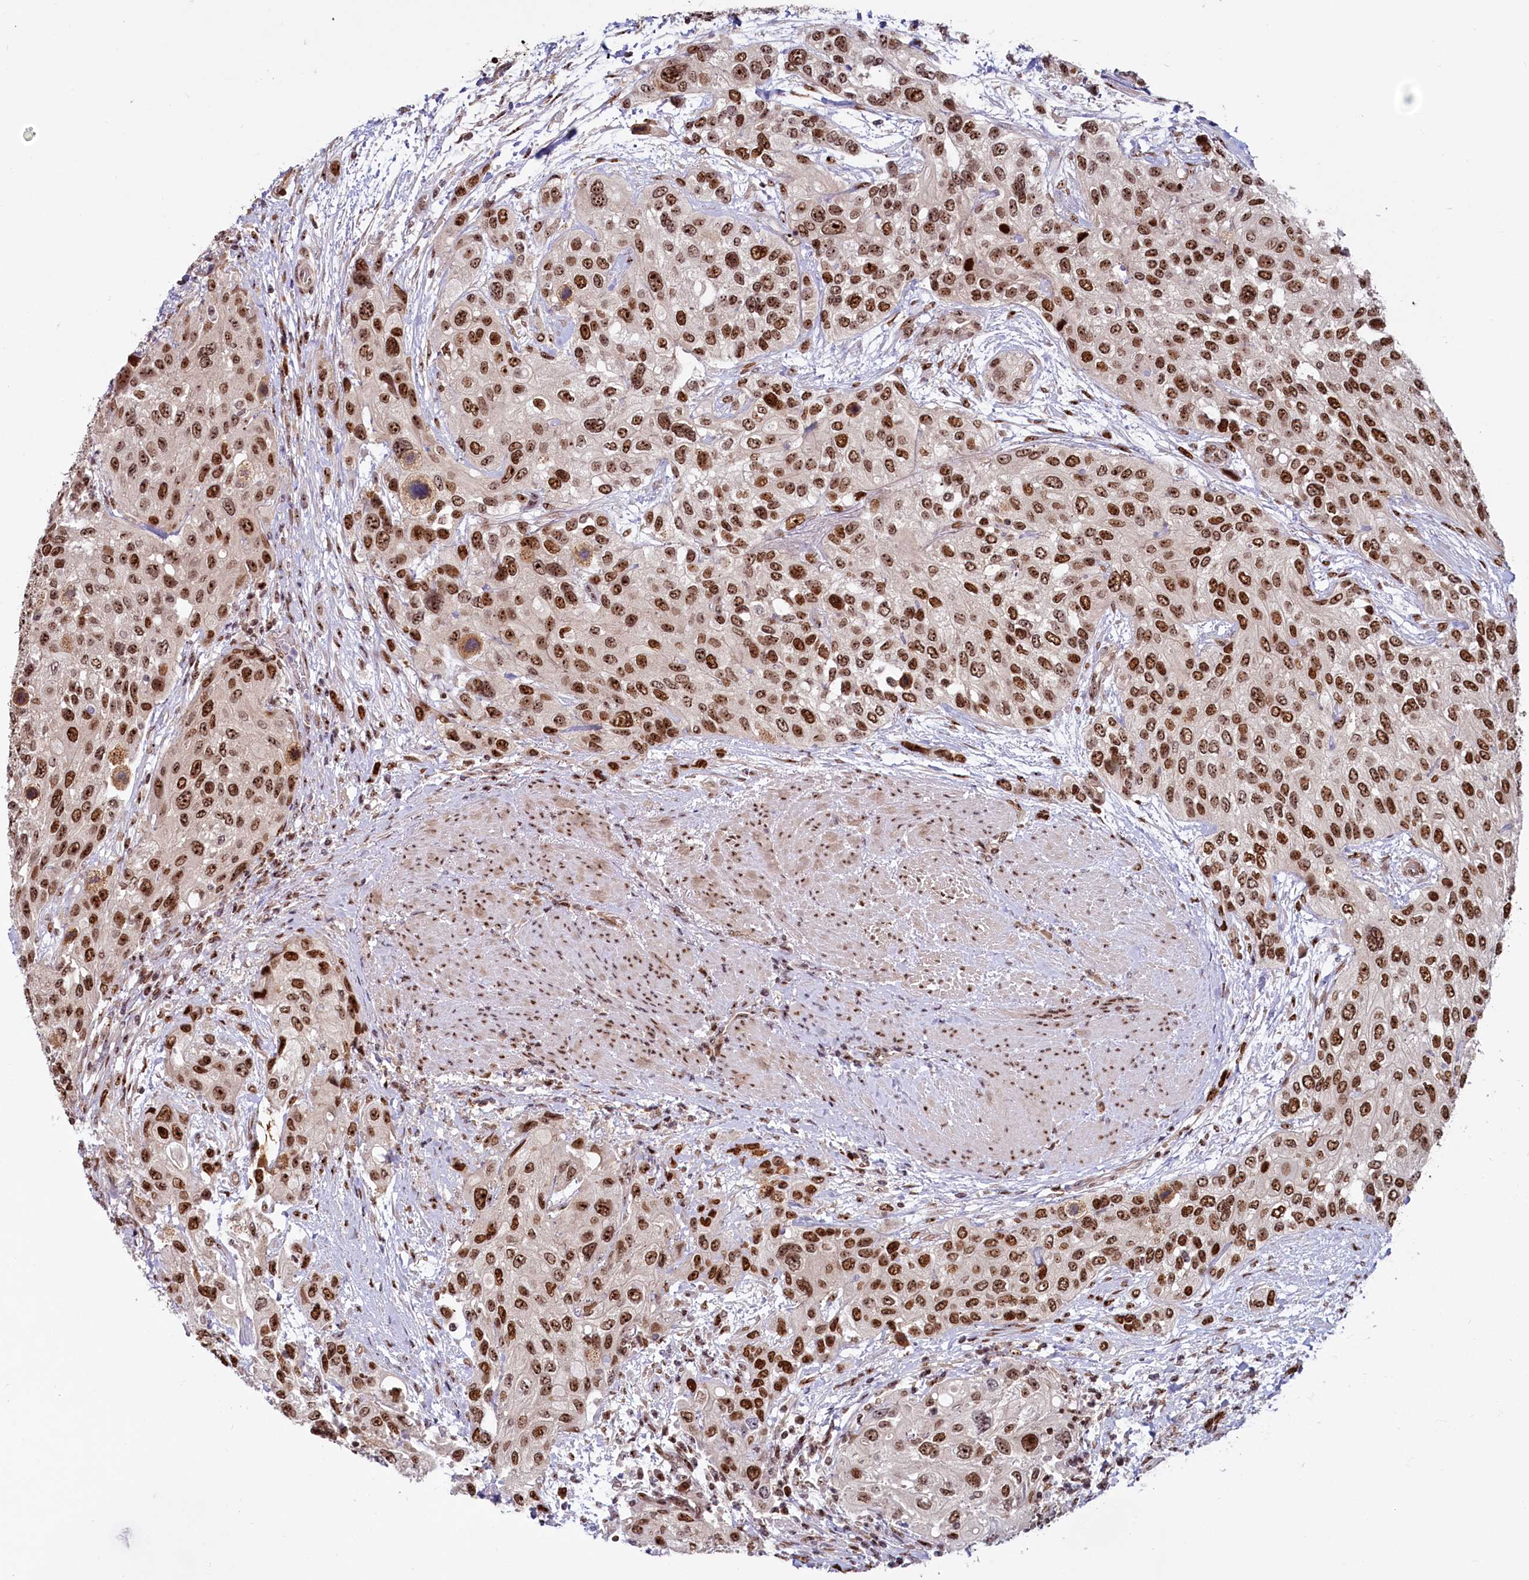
{"staining": {"intensity": "strong", "quantity": ">75%", "location": "nuclear"}, "tissue": "urothelial cancer", "cell_type": "Tumor cells", "image_type": "cancer", "snomed": [{"axis": "morphology", "description": "Normal tissue, NOS"}, {"axis": "morphology", "description": "Urothelial carcinoma, High grade"}, {"axis": "topography", "description": "Vascular tissue"}, {"axis": "topography", "description": "Urinary bladder"}], "caption": "DAB (3,3'-diaminobenzidine) immunohistochemical staining of human high-grade urothelial carcinoma displays strong nuclear protein staining in about >75% of tumor cells.", "gene": "TCOF1", "patient": {"sex": "female", "age": 56}}